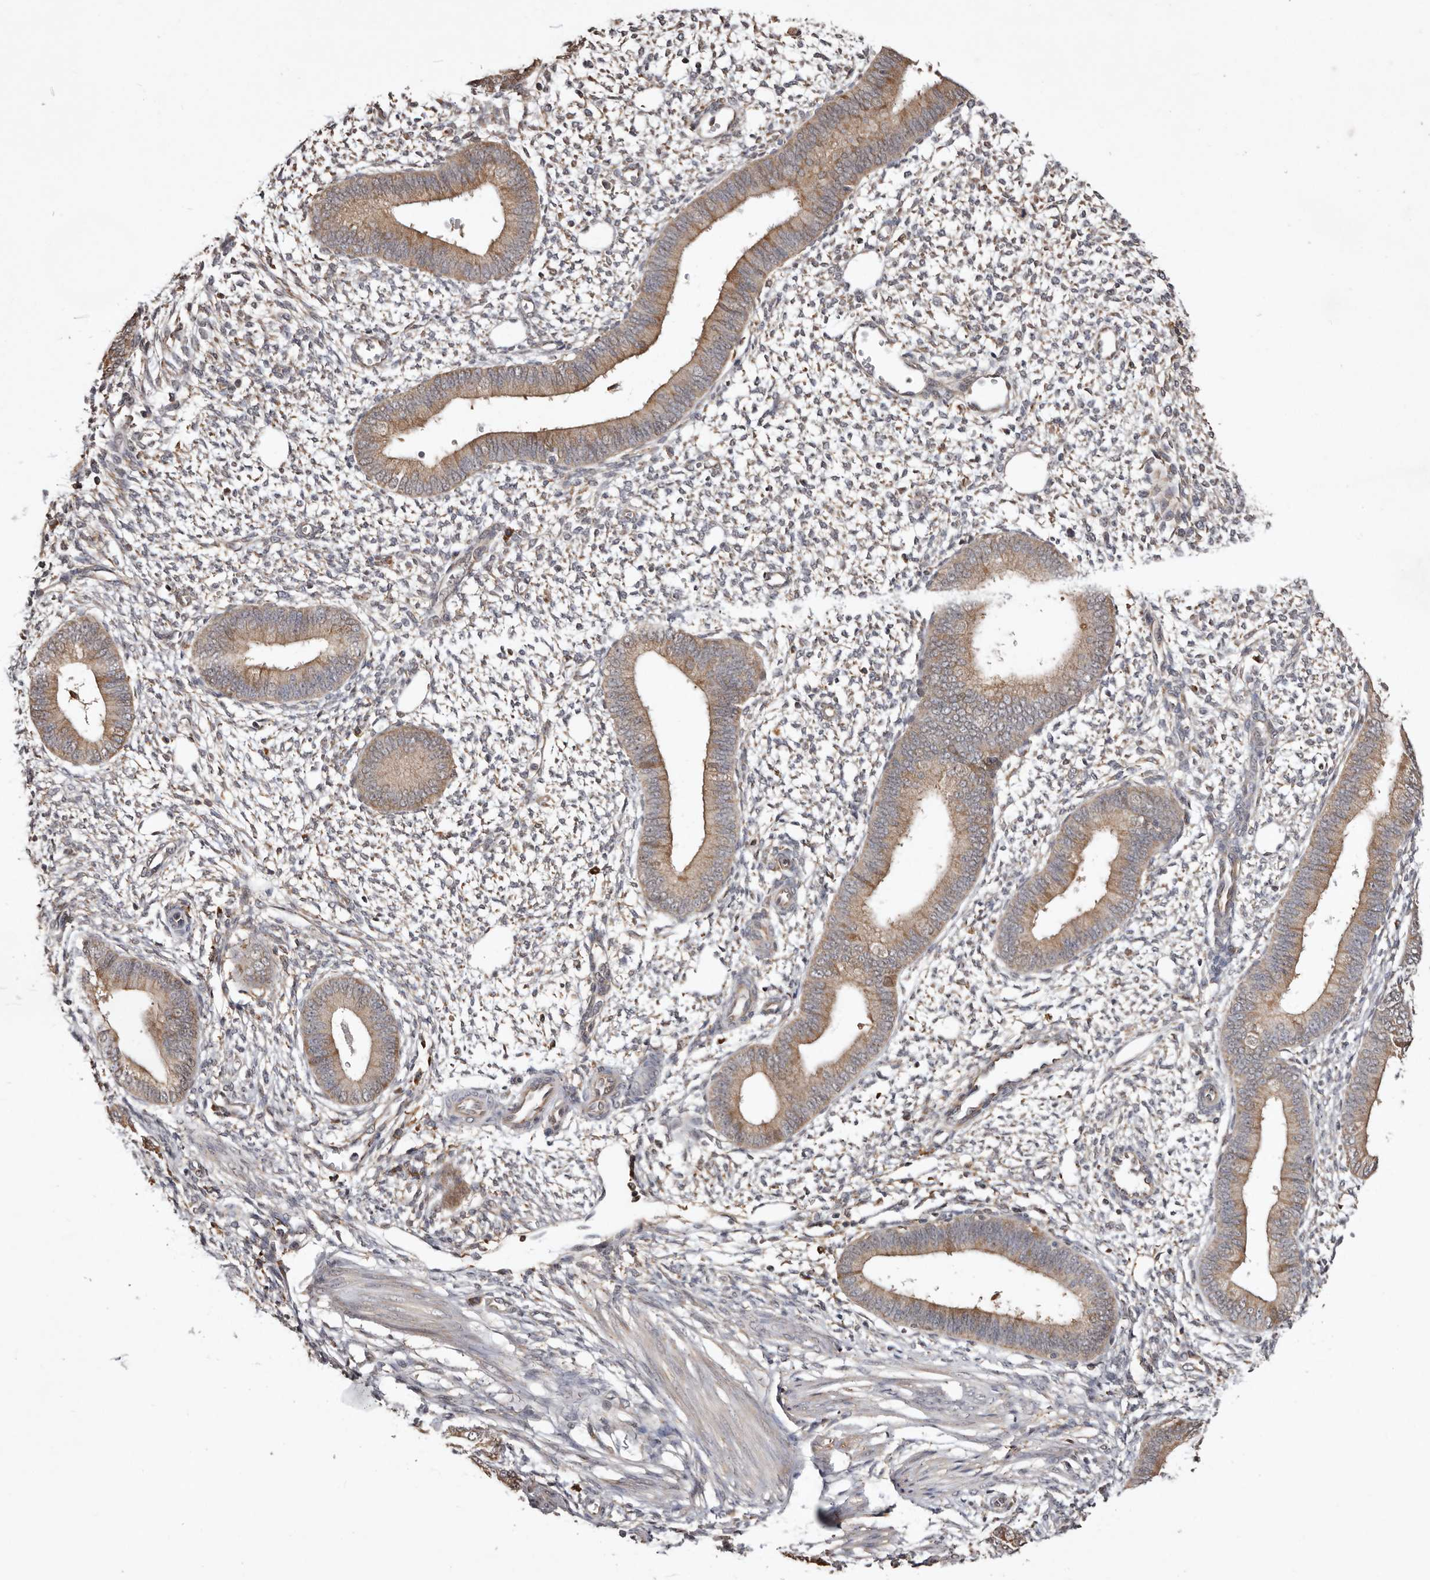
{"staining": {"intensity": "weak", "quantity": "<25%", "location": "cytoplasmic/membranous"}, "tissue": "endometrium", "cell_type": "Cells in endometrial stroma", "image_type": "normal", "snomed": [{"axis": "morphology", "description": "Normal tissue, NOS"}, {"axis": "topography", "description": "Endometrium"}], "caption": "Cells in endometrial stroma are negative for protein expression in unremarkable human endometrium. Brightfield microscopy of immunohistochemistry stained with DAB (brown) and hematoxylin (blue), captured at high magnification.", "gene": "RRM2B", "patient": {"sex": "female", "age": 46}}